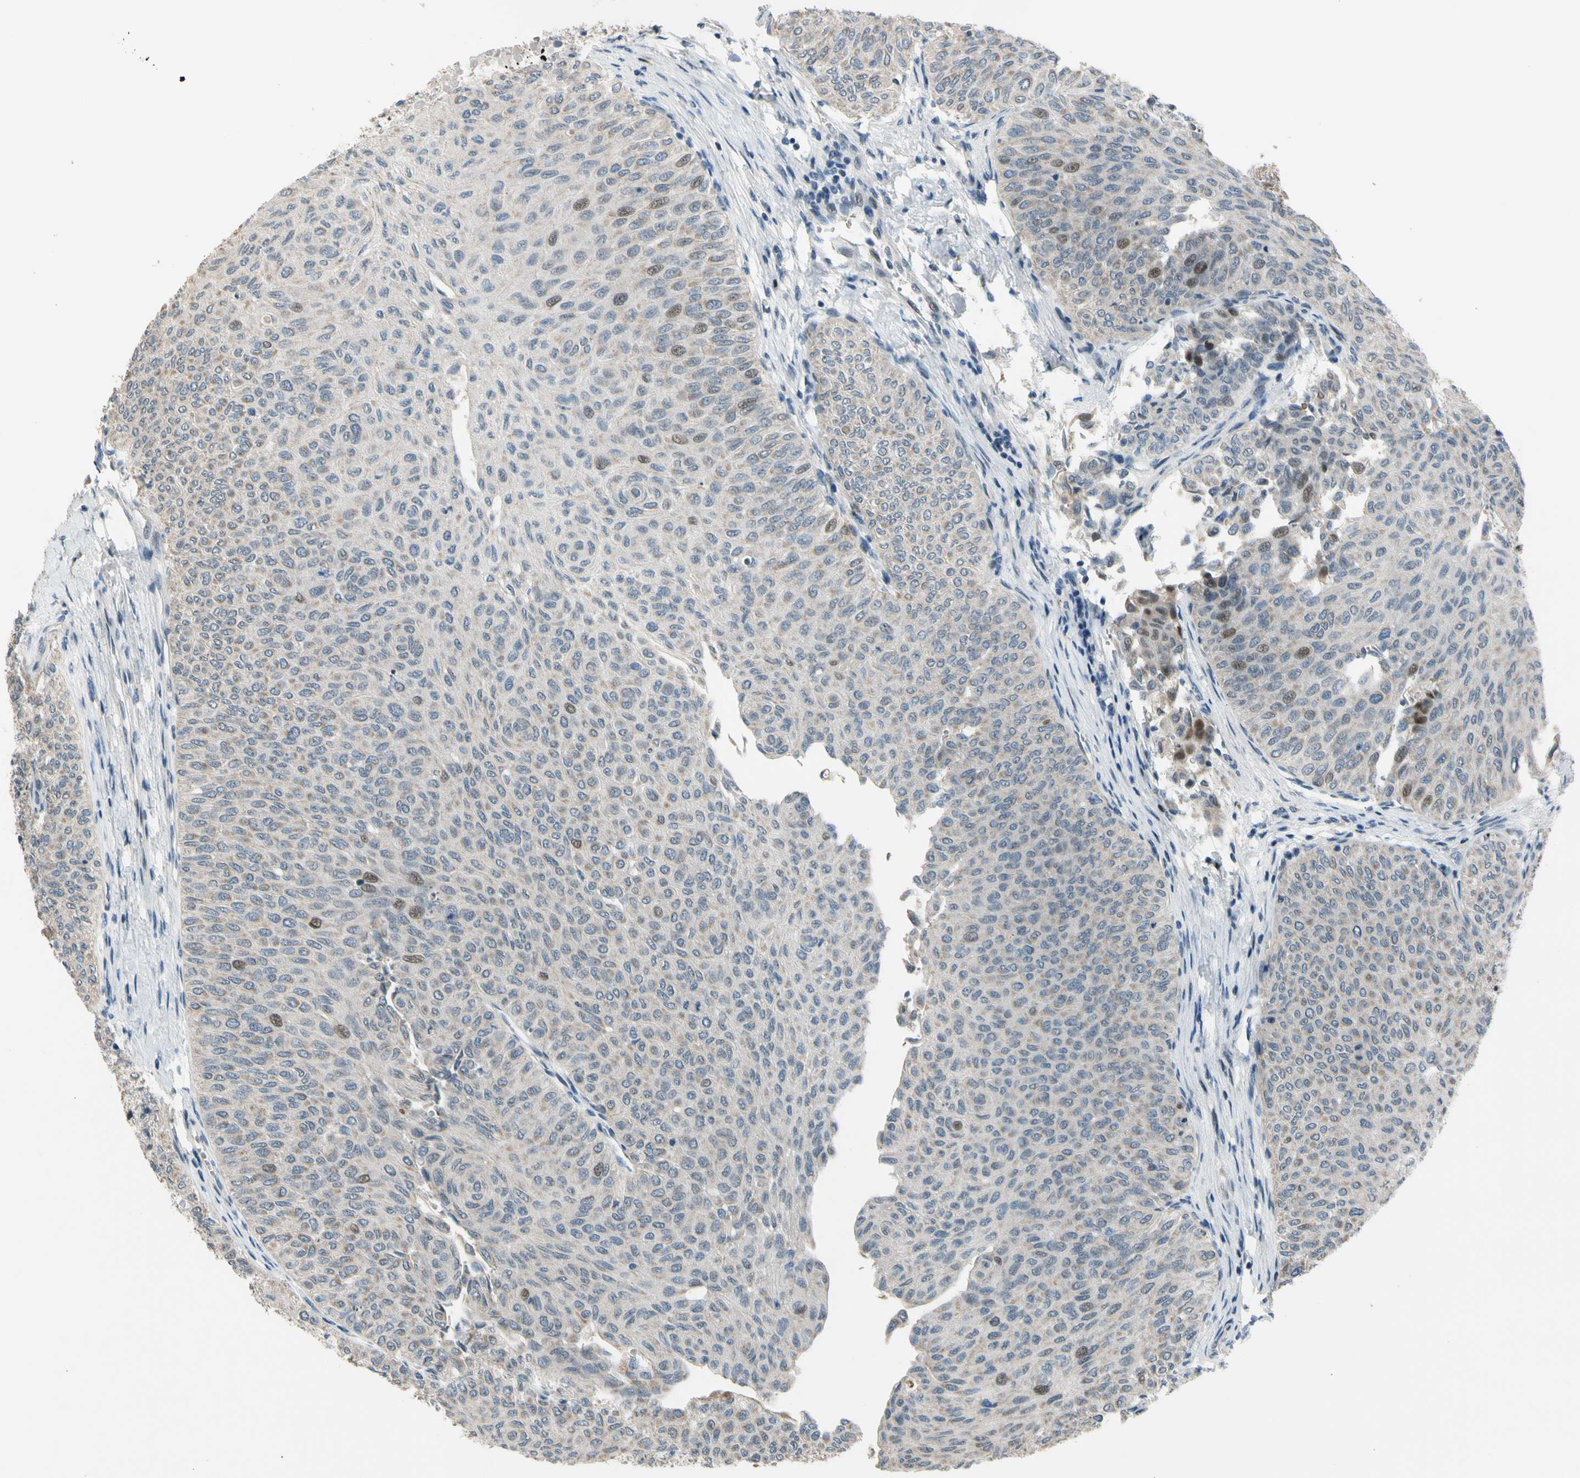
{"staining": {"intensity": "weak", "quantity": "<25%", "location": "nuclear"}, "tissue": "urothelial cancer", "cell_type": "Tumor cells", "image_type": "cancer", "snomed": [{"axis": "morphology", "description": "Urothelial carcinoma, Low grade"}, {"axis": "topography", "description": "Urinary bladder"}], "caption": "An image of human urothelial cancer is negative for staining in tumor cells.", "gene": "ZNF184", "patient": {"sex": "male", "age": 78}}